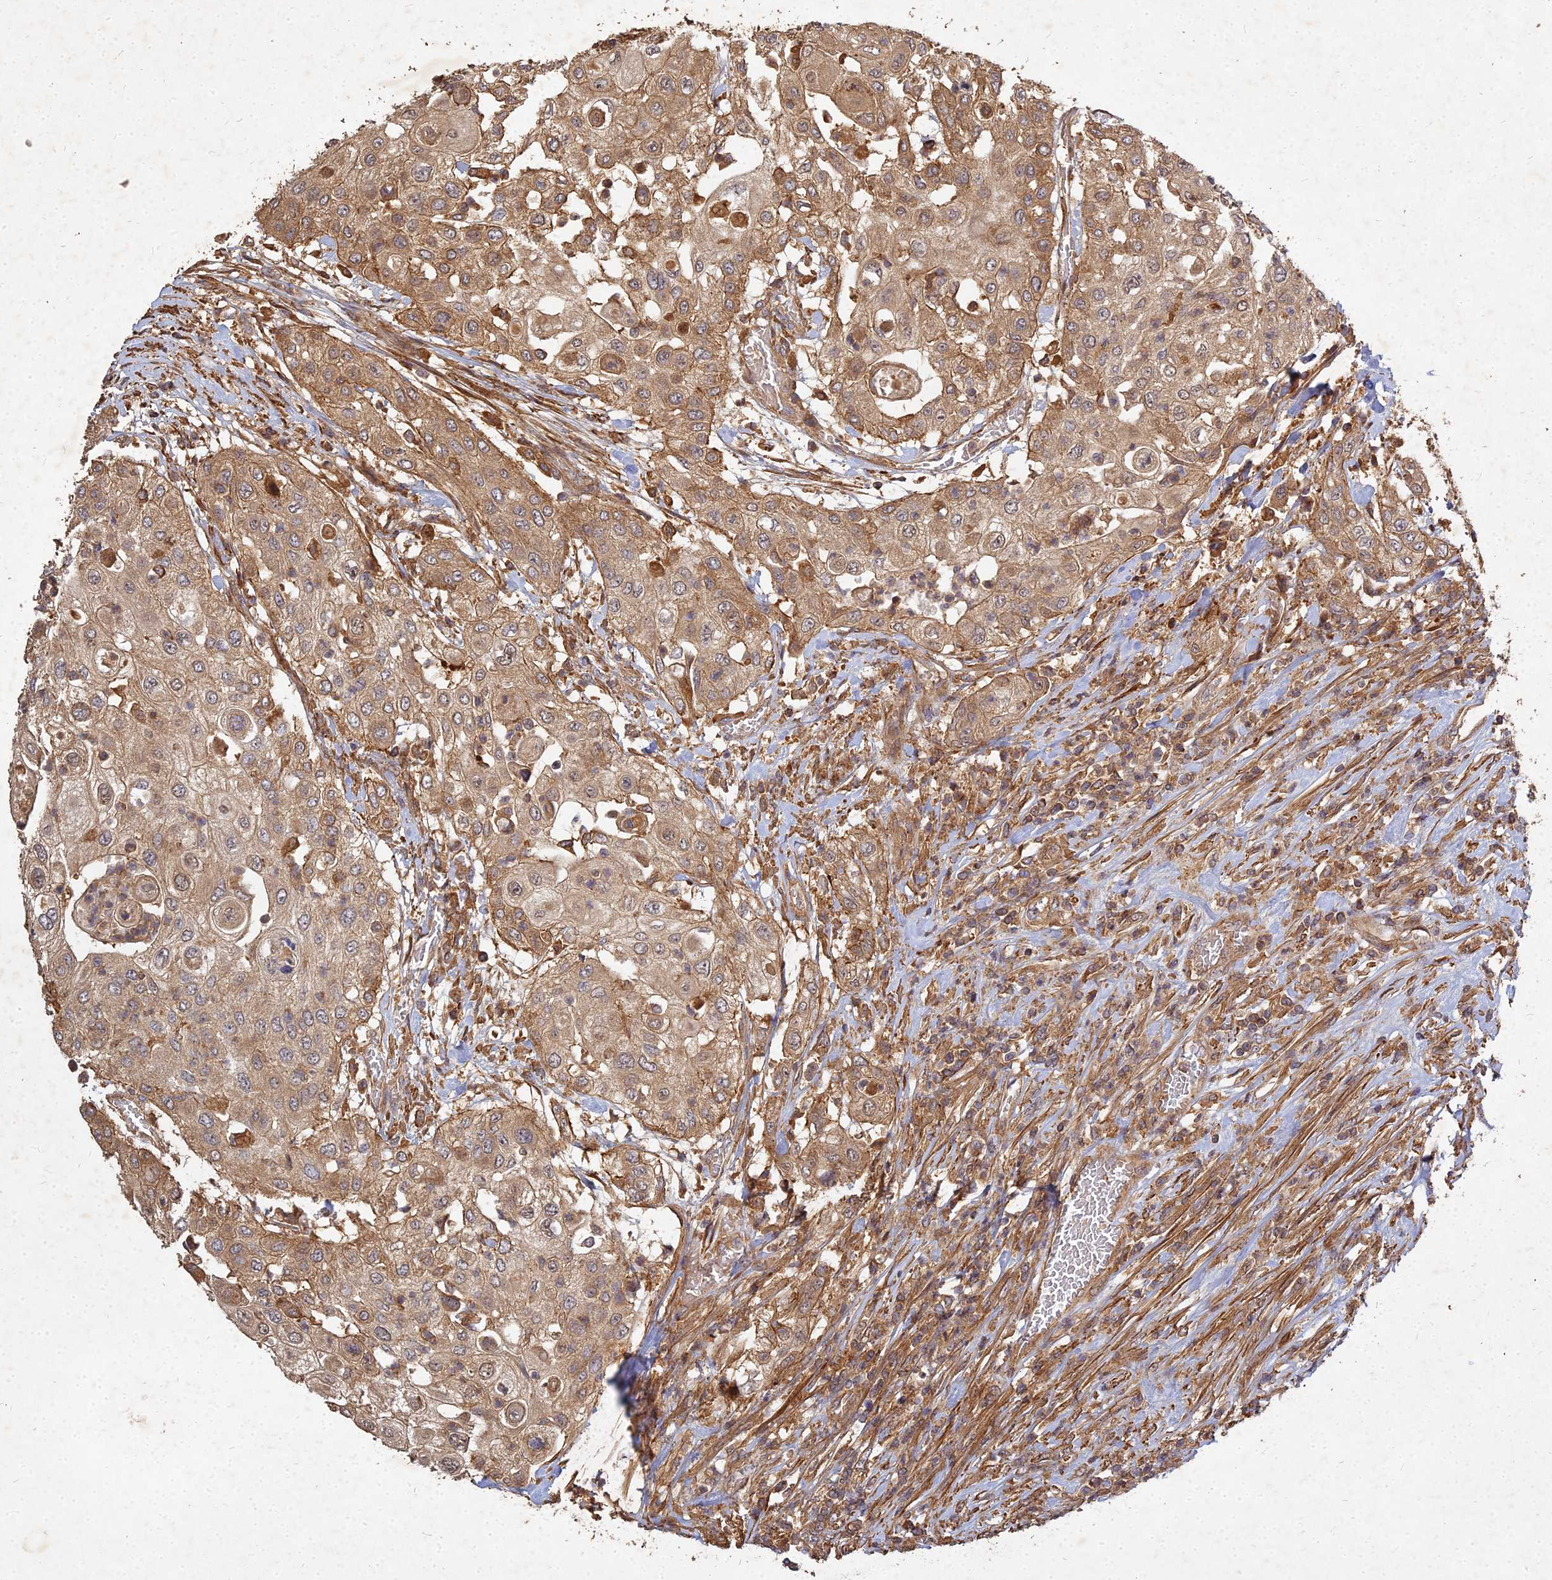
{"staining": {"intensity": "moderate", "quantity": ">75%", "location": "cytoplasmic/membranous"}, "tissue": "urothelial cancer", "cell_type": "Tumor cells", "image_type": "cancer", "snomed": [{"axis": "morphology", "description": "Urothelial carcinoma, High grade"}, {"axis": "topography", "description": "Urinary bladder"}], "caption": "Urothelial carcinoma (high-grade) stained with a brown dye demonstrates moderate cytoplasmic/membranous positive positivity in approximately >75% of tumor cells.", "gene": "UBE2W", "patient": {"sex": "female", "age": 79}}